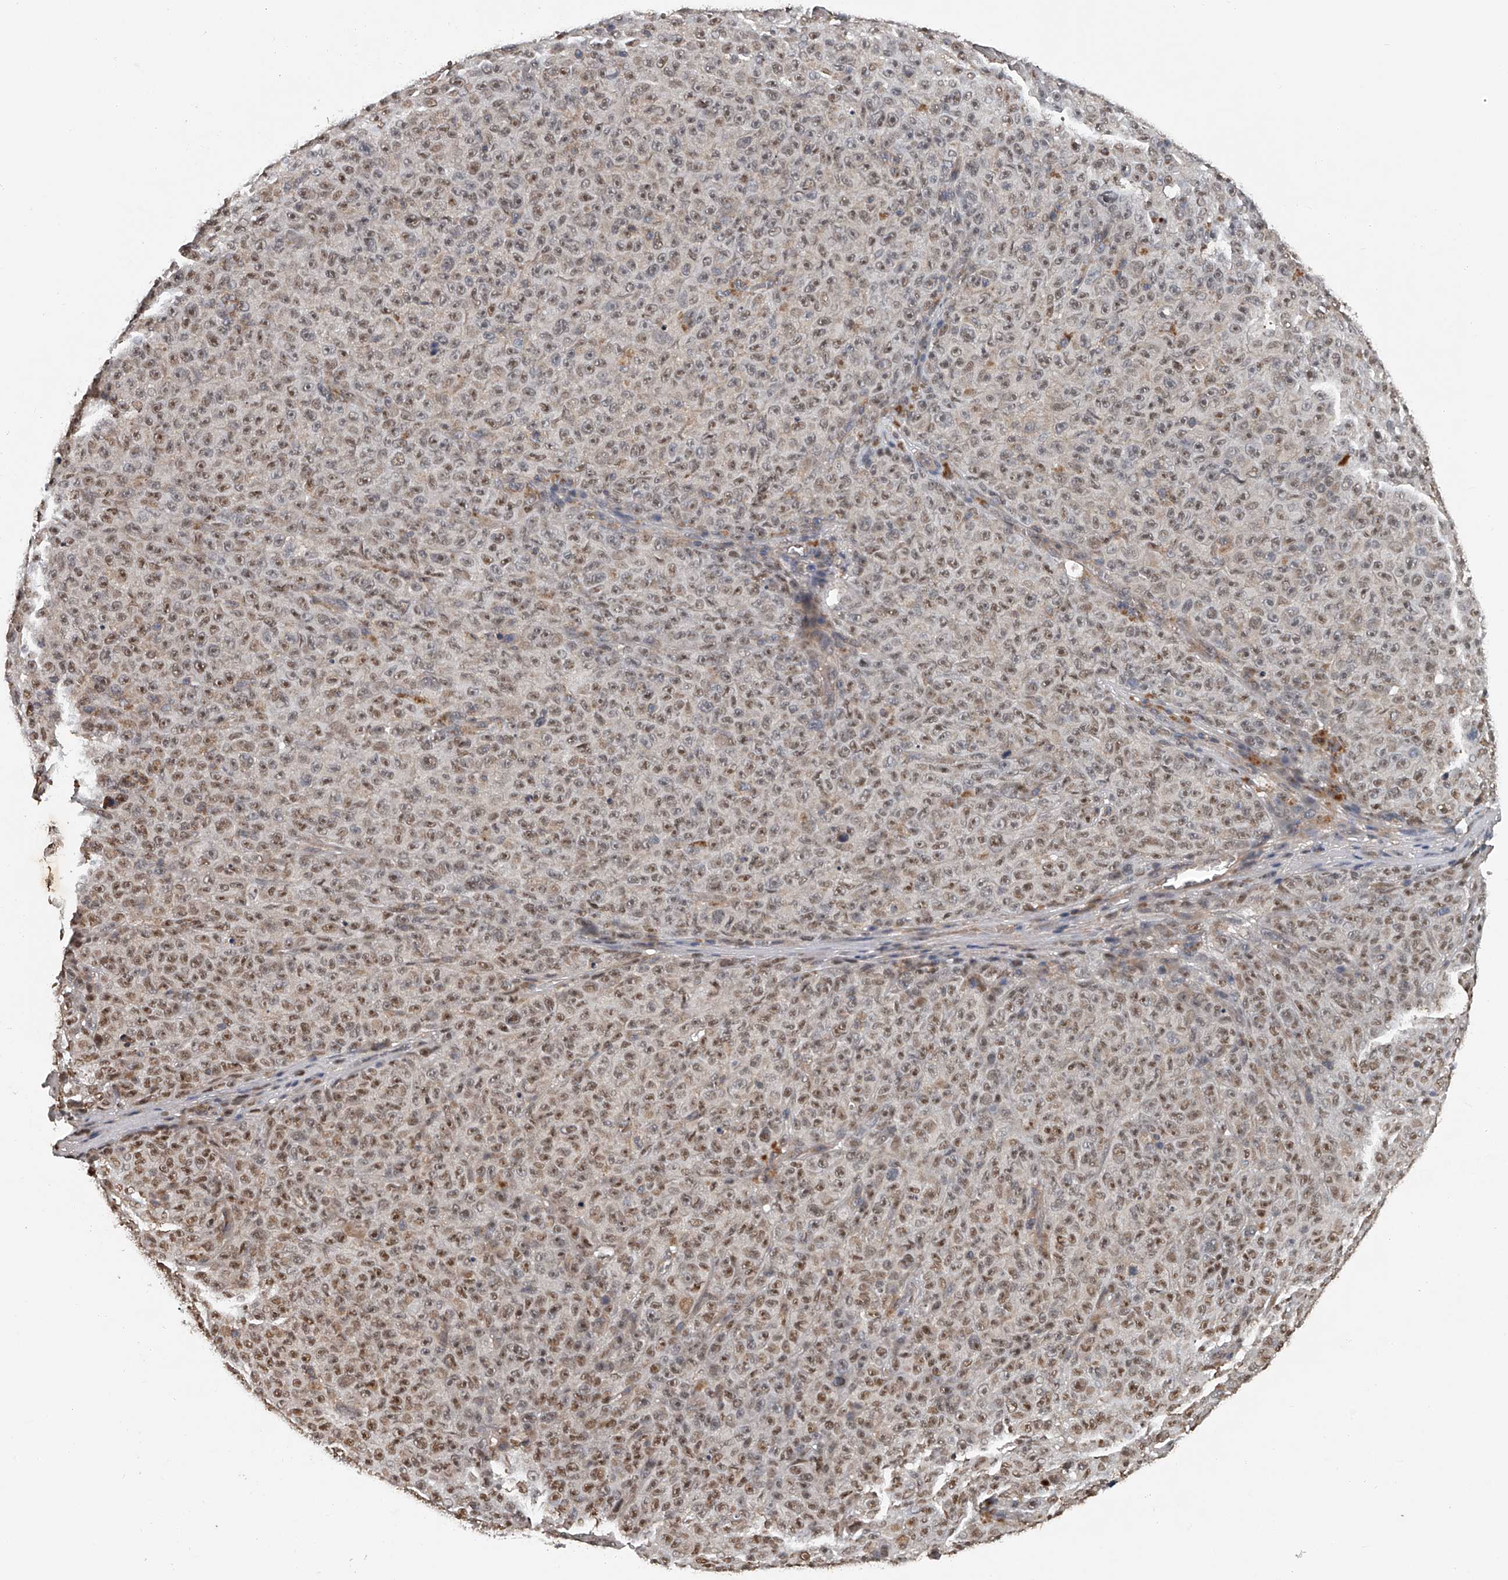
{"staining": {"intensity": "moderate", "quantity": ">75%", "location": "nuclear"}, "tissue": "melanoma", "cell_type": "Tumor cells", "image_type": "cancer", "snomed": [{"axis": "morphology", "description": "Malignant melanoma, NOS"}, {"axis": "topography", "description": "Skin"}], "caption": "Moderate nuclear positivity is seen in approximately >75% of tumor cells in melanoma. The protein is shown in brown color, while the nuclei are stained blue.", "gene": "PLEKHG1", "patient": {"sex": "female", "age": 82}}